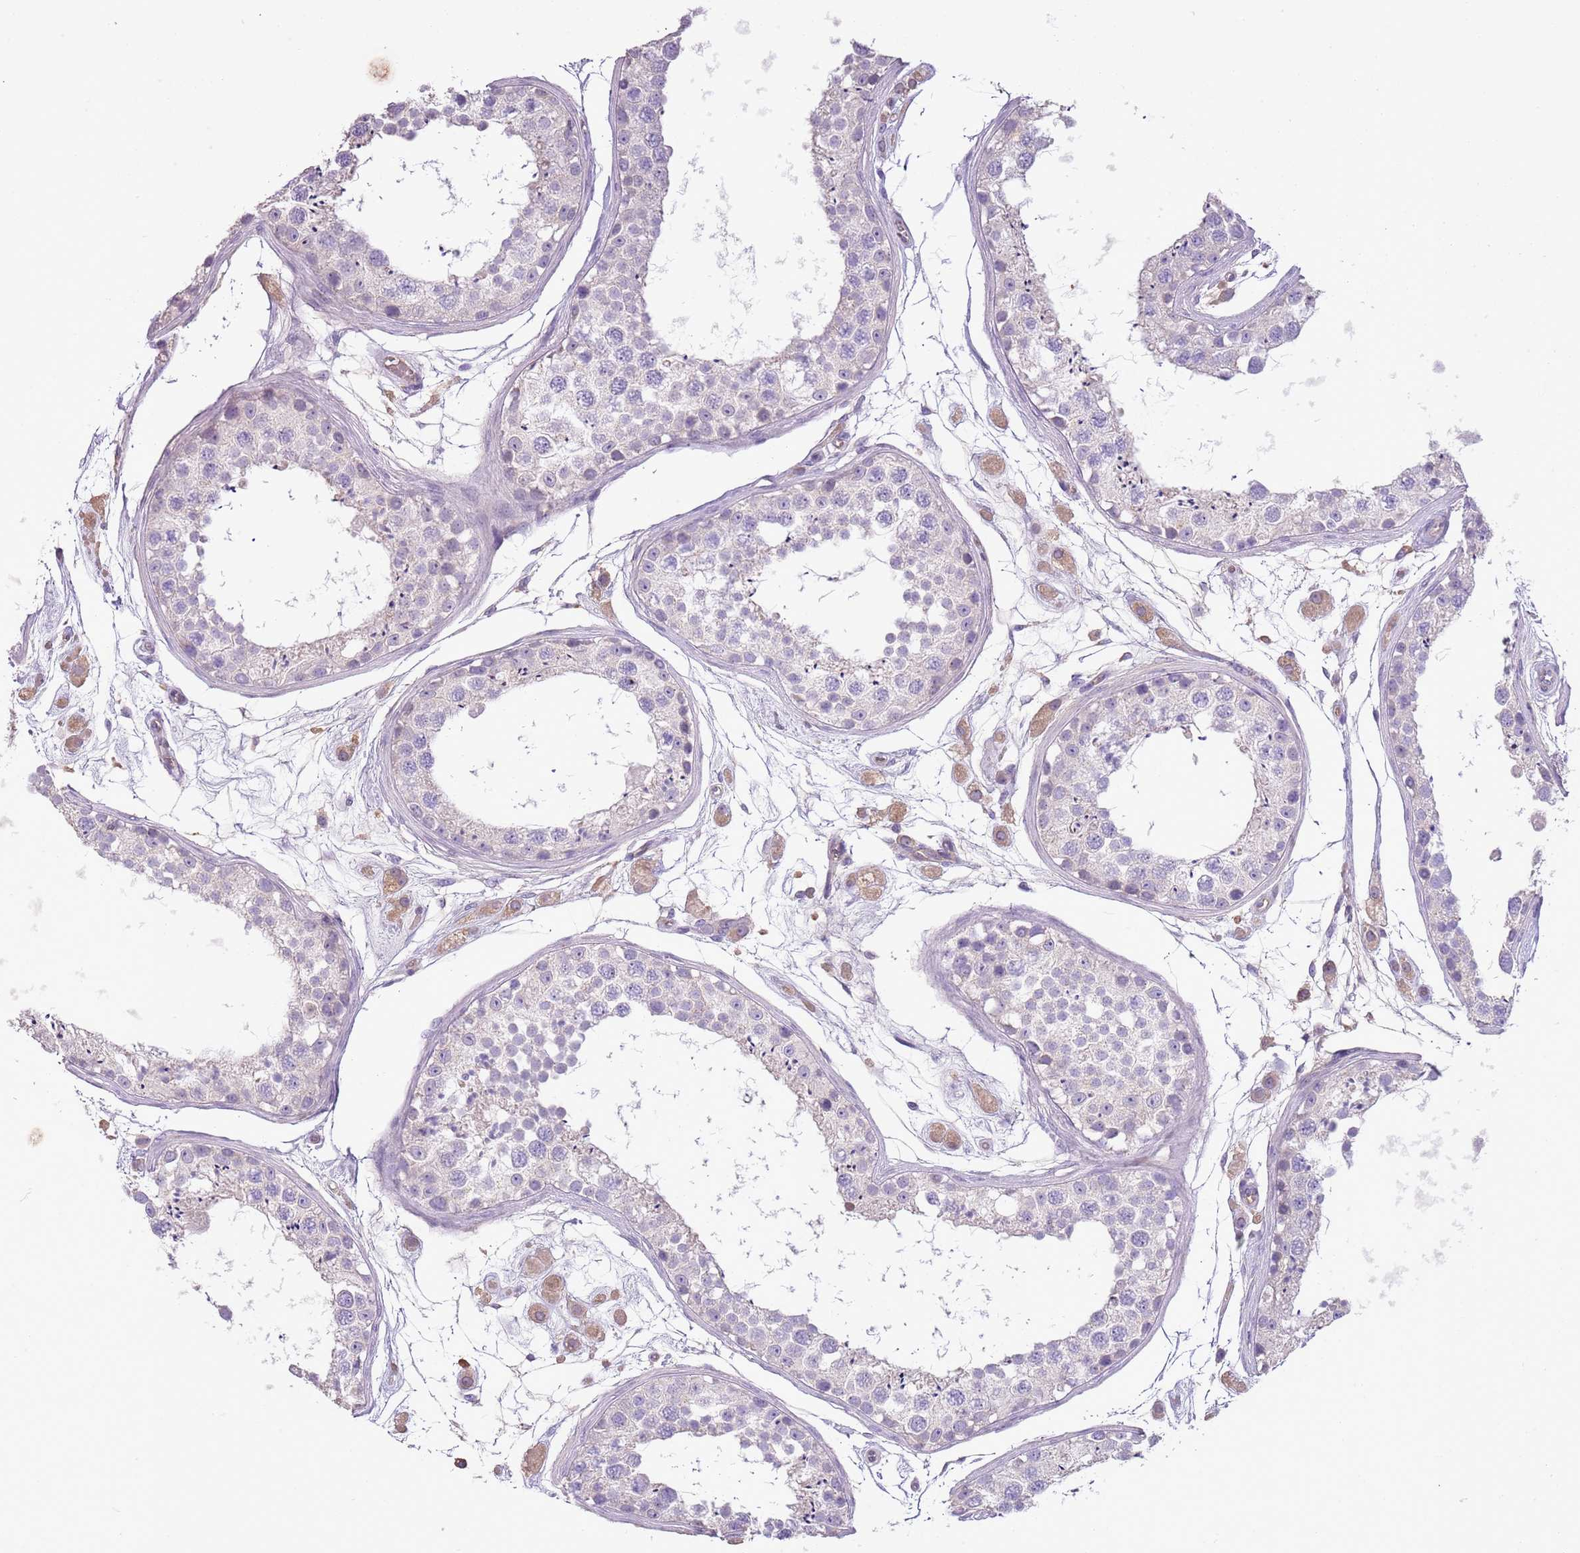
{"staining": {"intensity": "negative", "quantity": "none", "location": "none"}, "tissue": "testis", "cell_type": "Cells in seminiferous ducts", "image_type": "normal", "snomed": [{"axis": "morphology", "description": "Normal tissue, NOS"}, {"axis": "topography", "description": "Testis"}], "caption": "Immunohistochemistry (IHC) of normal testis shows no staining in cells in seminiferous ducts. Nuclei are stained in blue.", "gene": "HES3", "patient": {"sex": "male", "age": 25}}